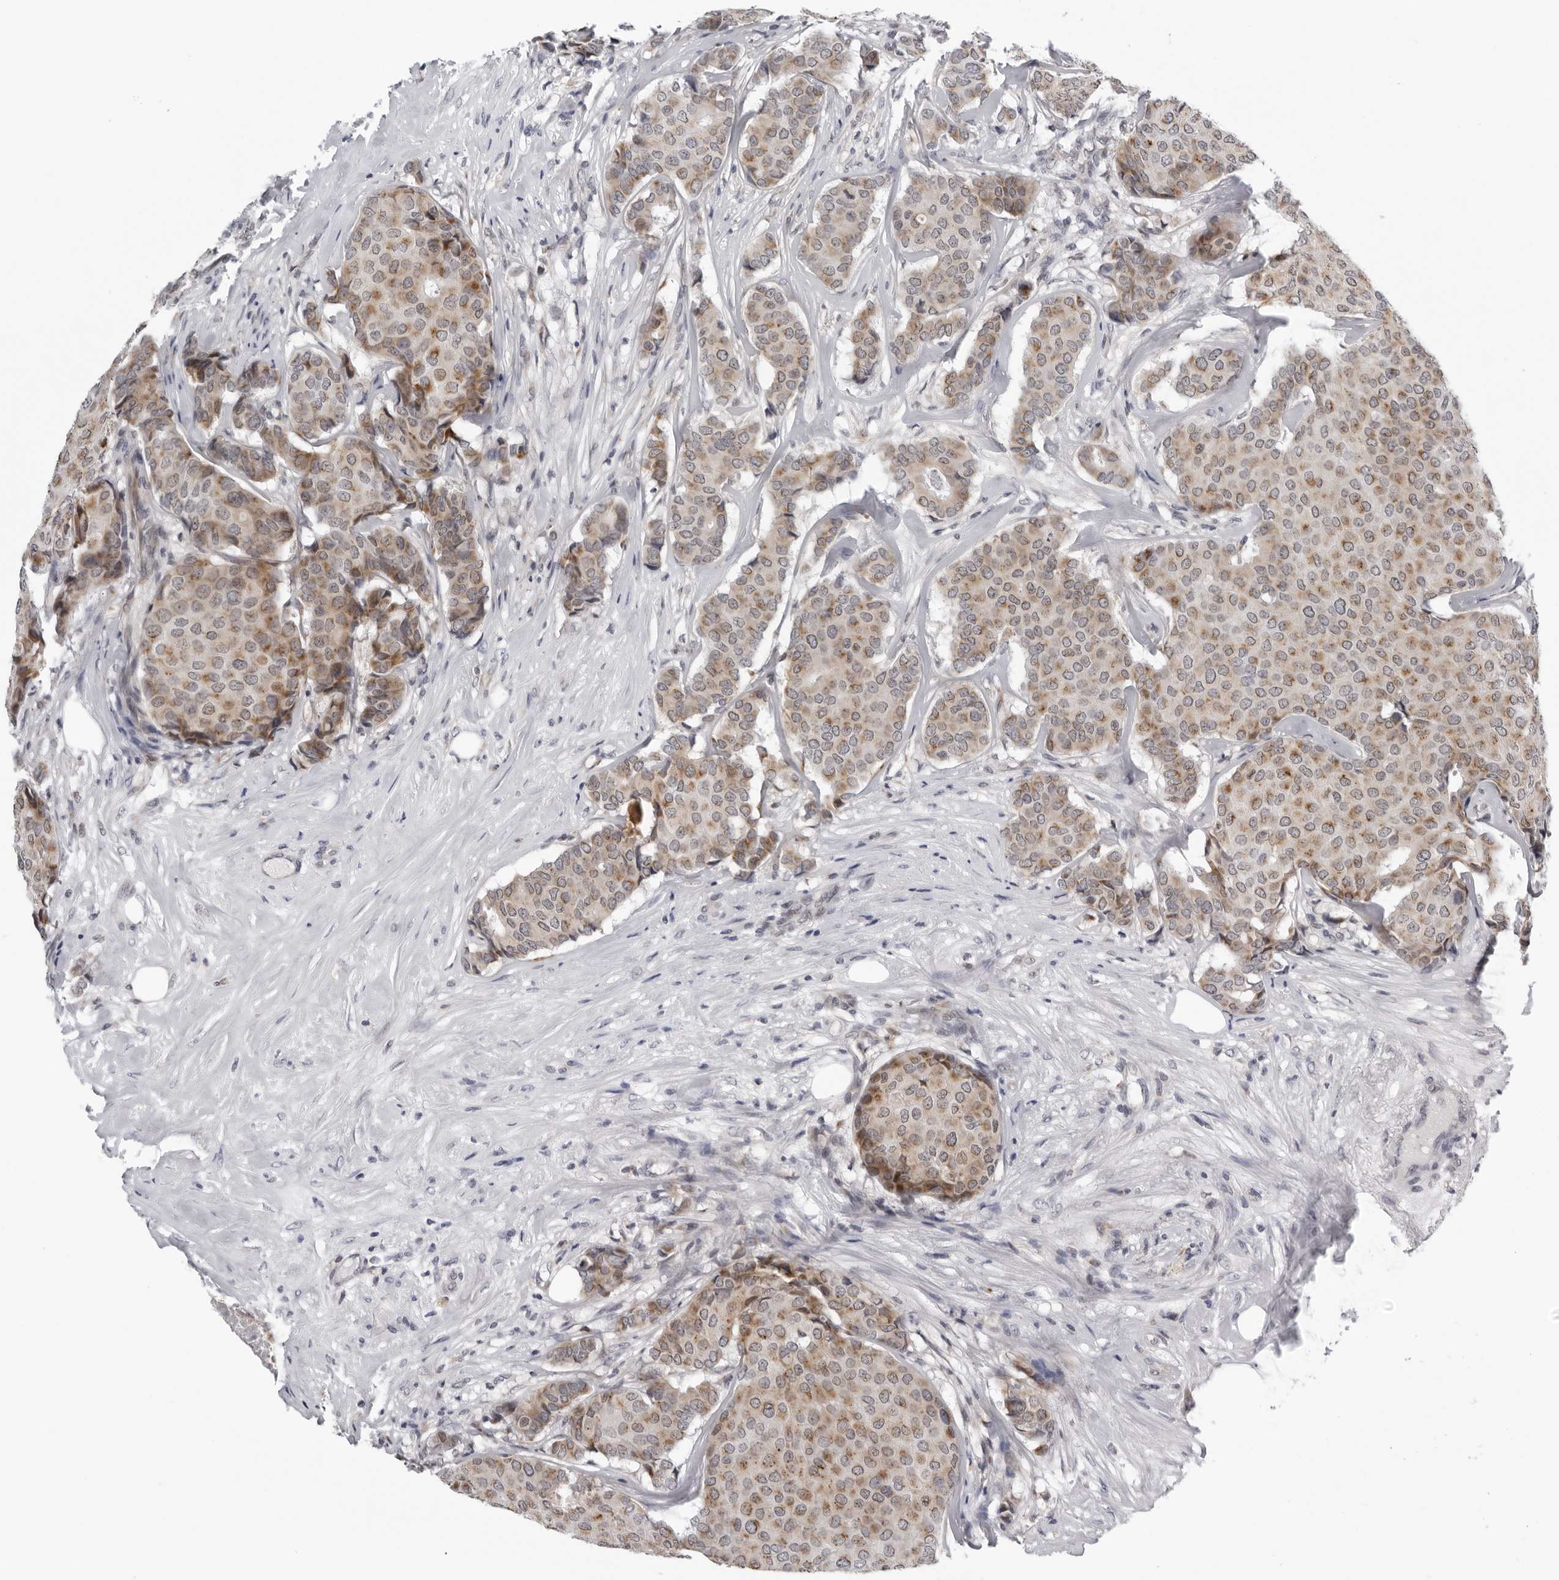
{"staining": {"intensity": "moderate", "quantity": "25%-75%", "location": "cytoplasmic/membranous"}, "tissue": "breast cancer", "cell_type": "Tumor cells", "image_type": "cancer", "snomed": [{"axis": "morphology", "description": "Duct carcinoma"}, {"axis": "topography", "description": "Breast"}], "caption": "A brown stain highlights moderate cytoplasmic/membranous positivity of a protein in human breast invasive ductal carcinoma tumor cells. (DAB (3,3'-diaminobenzidine) IHC with brightfield microscopy, high magnification).", "gene": "CPT2", "patient": {"sex": "female", "age": 75}}